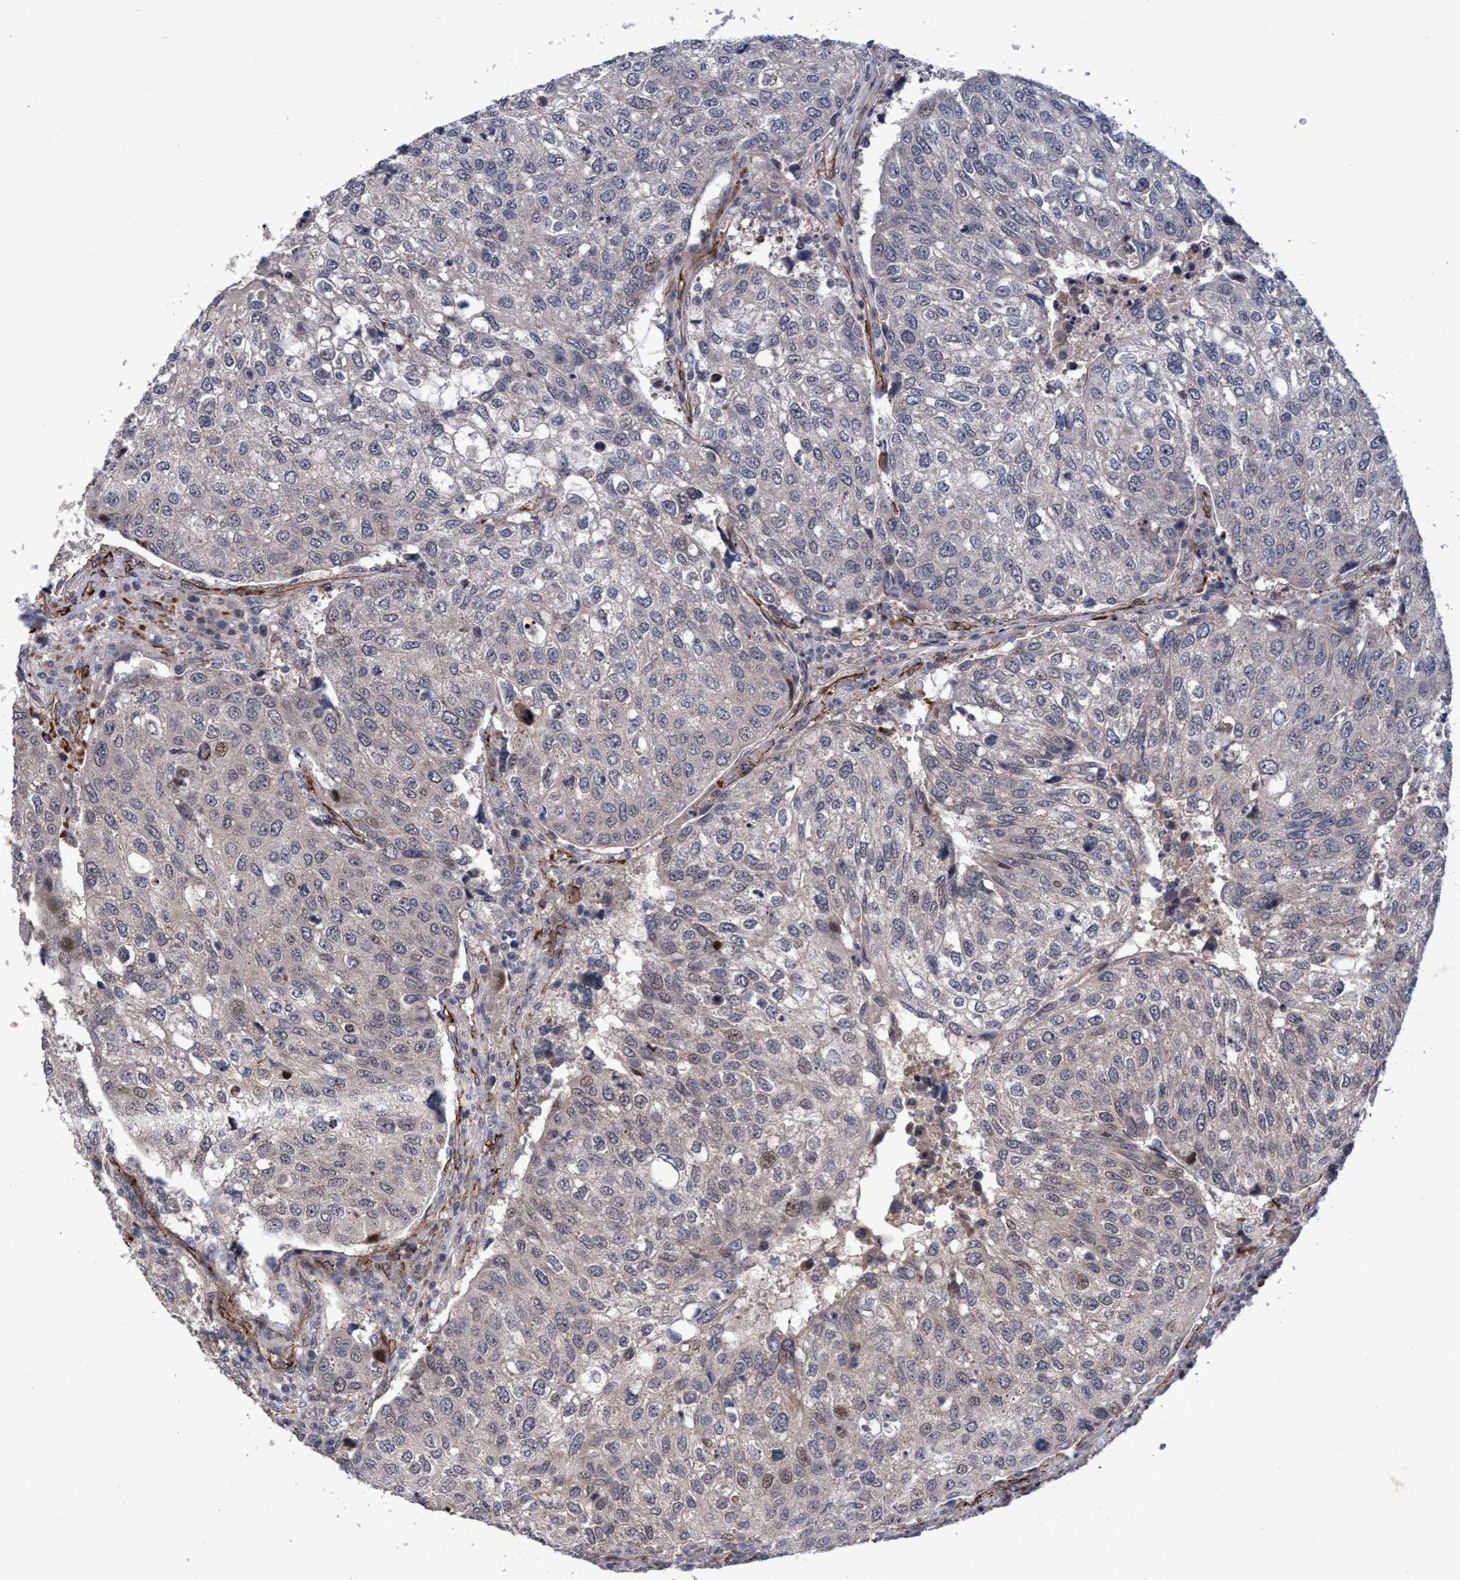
{"staining": {"intensity": "negative", "quantity": "none", "location": "none"}, "tissue": "urothelial cancer", "cell_type": "Tumor cells", "image_type": "cancer", "snomed": [{"axis": "morphology", "description": "Urothelial carcinoma, High grade"}, {"axis": "topography", "description": "Lymph node"}, {"axis": "topography", "description": "Urinary bladder"}], "caption": "DAB (3,3'-diaminobenzidine) immunohistochemical staining of high-grade urothelial carcinoma demonstrates no significant expression in tumor cells.", "gene": "ZNF750", "patient": {"sex": "male", "age": 51}}